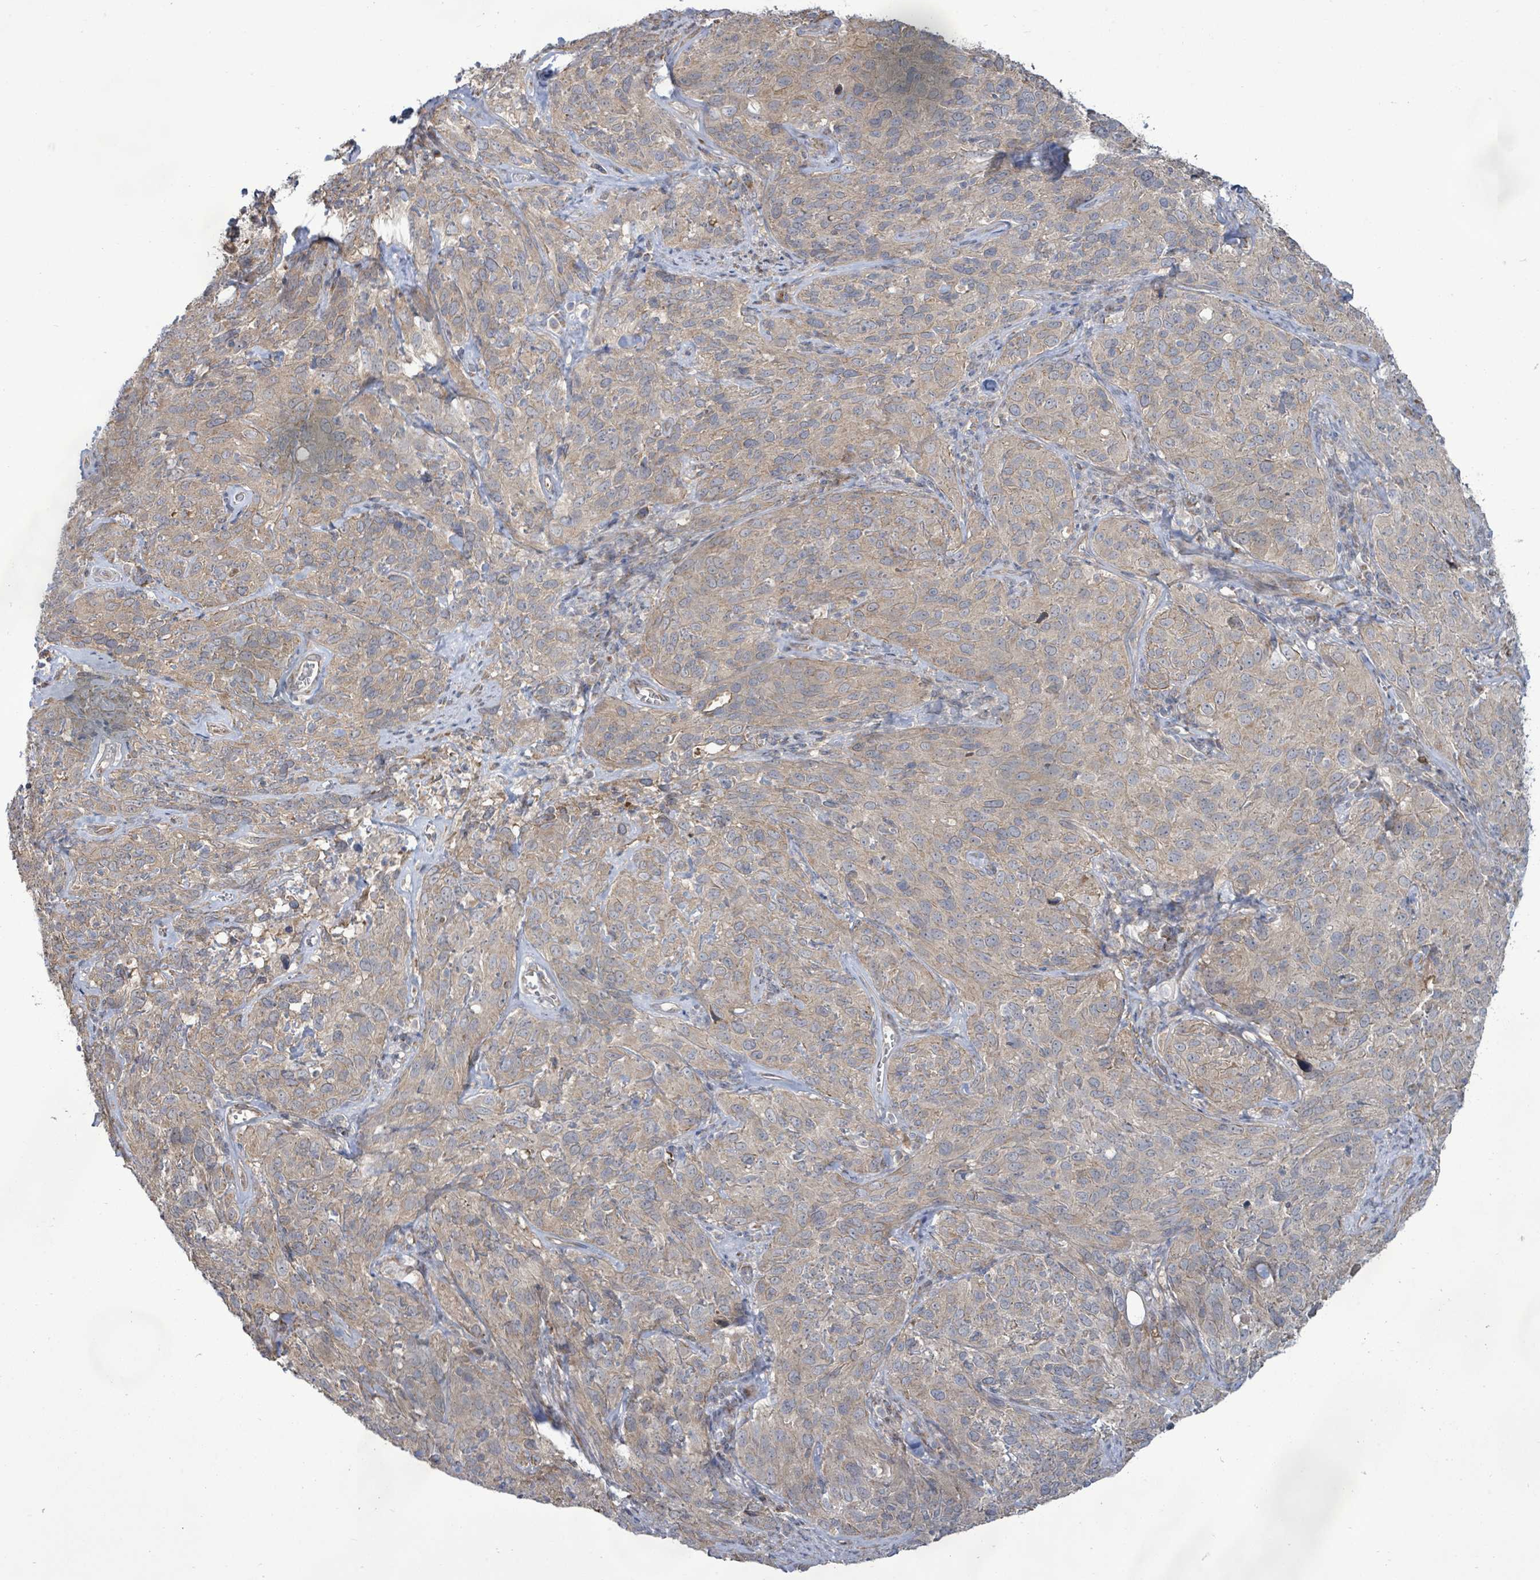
{"staining": {"intensity": "weak", "quantity": "<25%", "location": "cytoplasmic/membranous"}, "tissue": "cervical cancer", "cell_type": "Tumor cells", "image_type": "cancer", "snomed": [{"axis": "morphology", "description": "Squamous cell carcinoma, NOS"}, {"axis": "topography", "description": "Cervix"}], "caption": "IHC of human cervical cancer reveals no positivity in tumor cells.", "gene": "KBTBD11", "patient": {"sex": "female", "age": 51}}